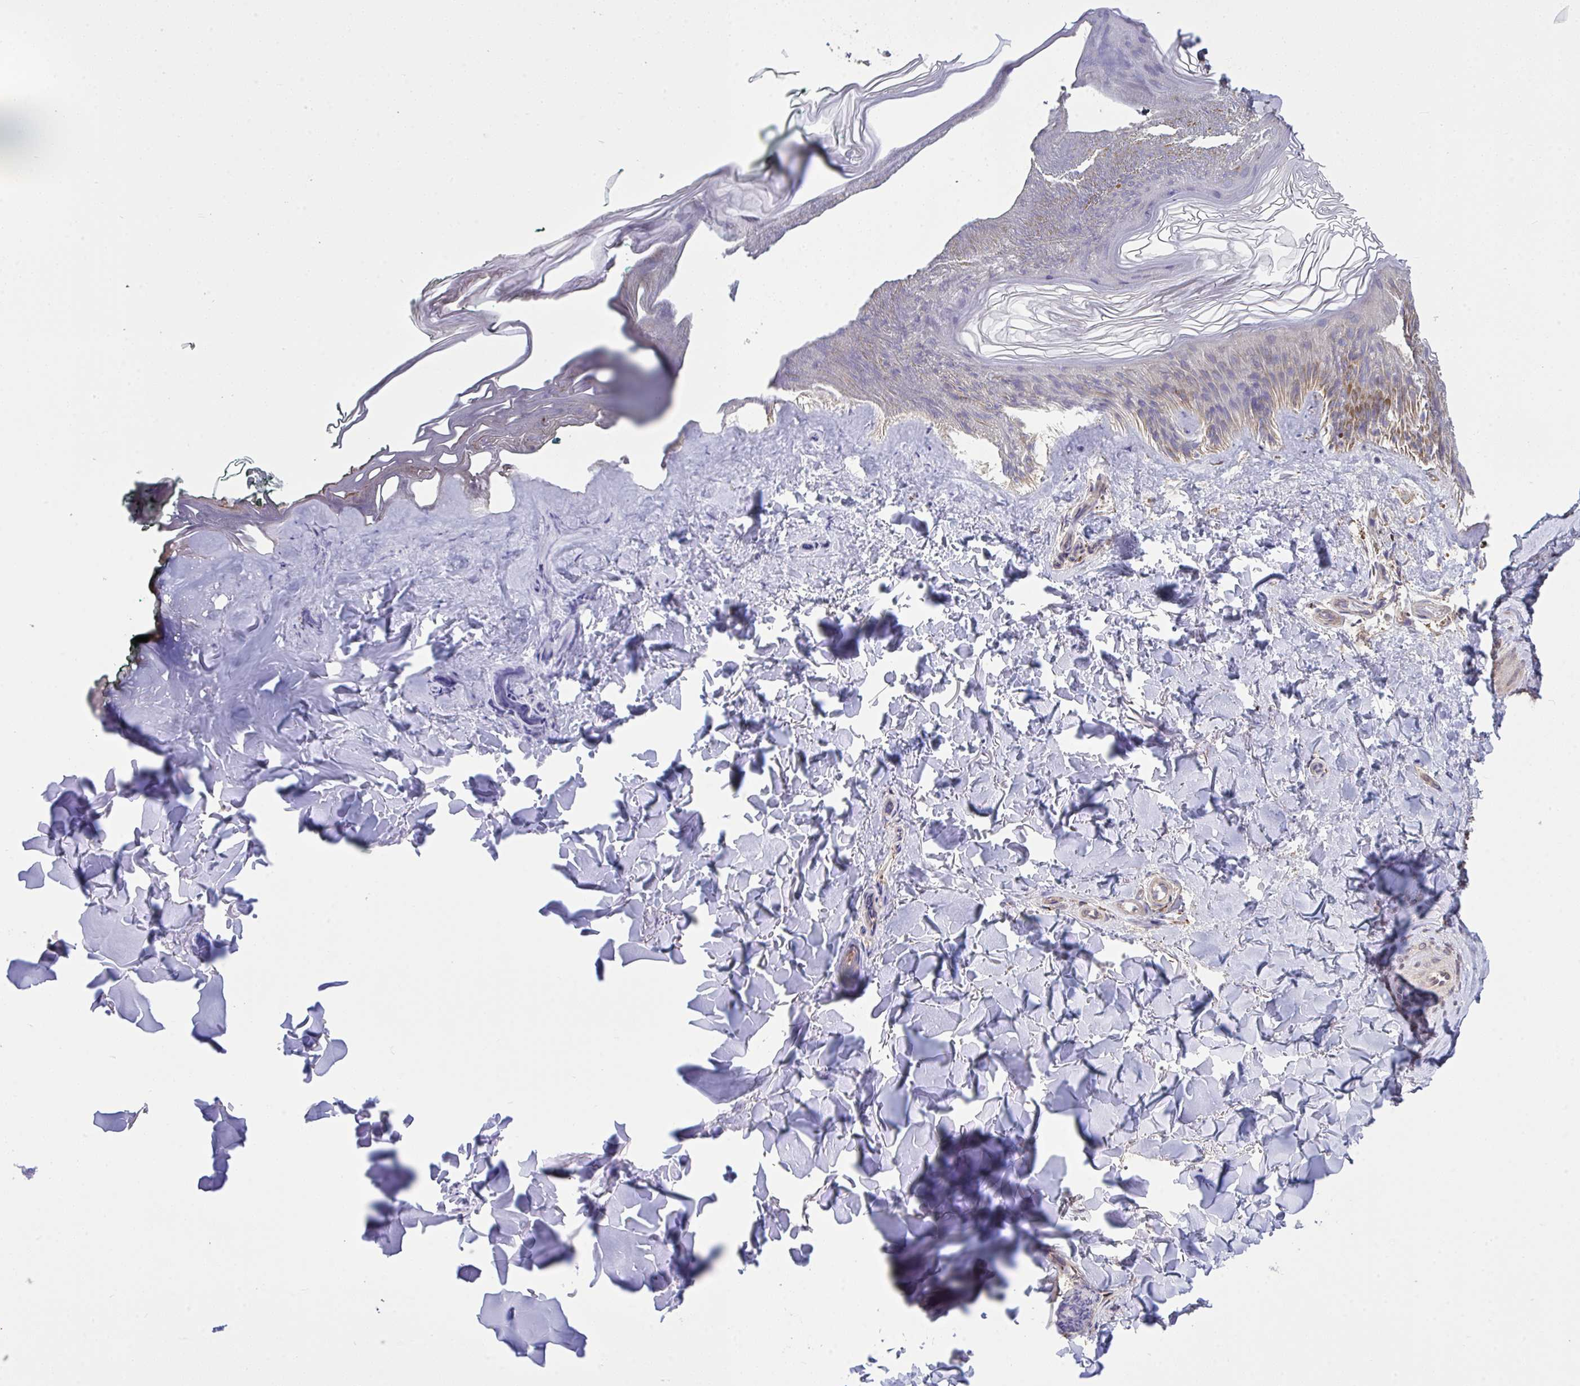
{"staining": {"intensity": "weak", "quantity": "<25%", "location": "cytoplasmic/membranous"}, "tissue": "skin", "cell_type": "Fibroblasts", "image_type": "normal", "snomed": [{"axis": "morphology", "description": "Normal tissue, NOS"}, {"axis": "topography", "description": "Skin"}, {"axis": "topography", "description": "Peripheral nerve tissue"}], "caption": "IHC image of benign skin stained for a protein (brown), which demonstrates no positivity in fibroblasts. (IHC, brightfield microscopy, high magnification).", "gene": "PPM1H", "patient": {"sex": "female", "age": 45}}